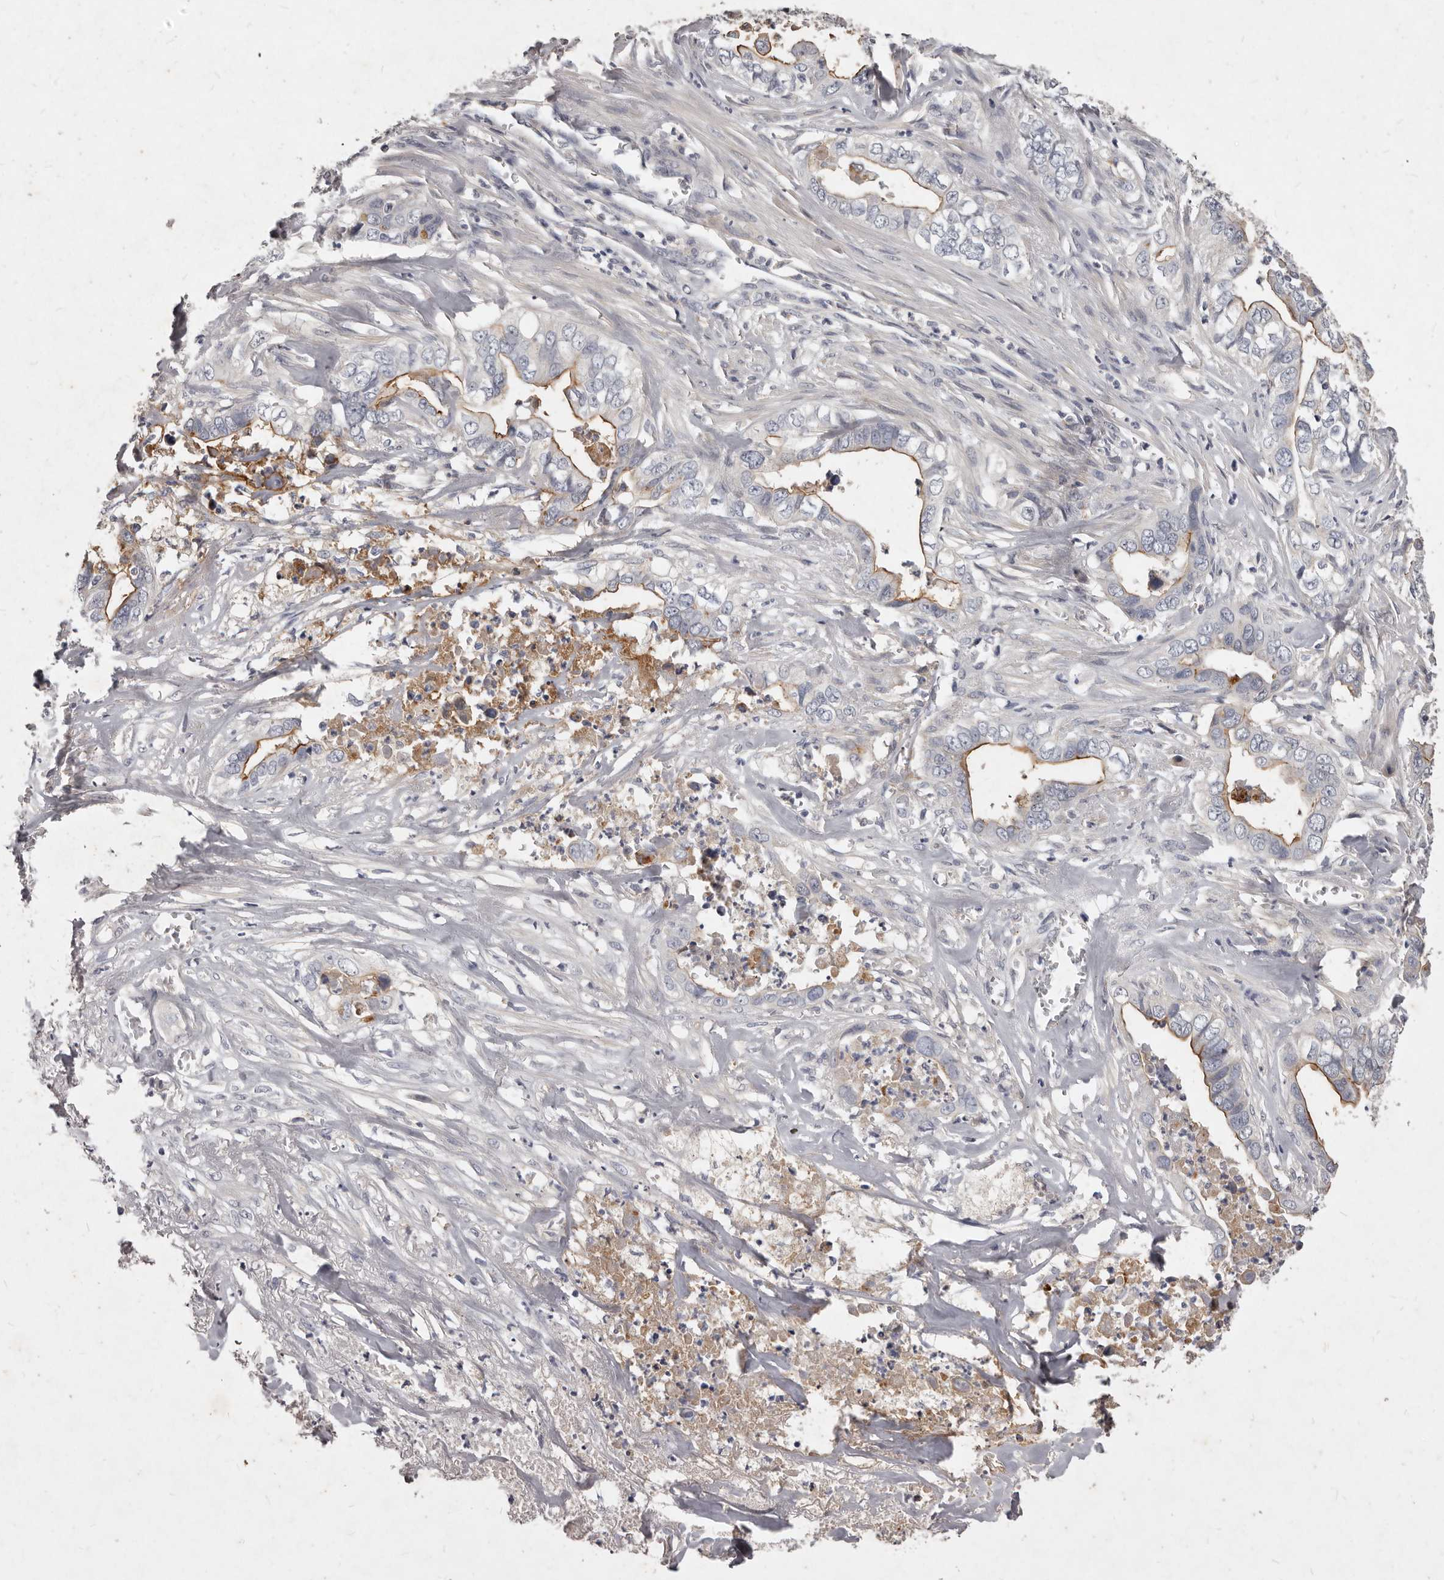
{"staining": {"intensity": "moderate", "quantity": "<25%", "location": "cytoplasmic/membranous"}, "tissue": "liver cancer", "cell_type": "Tumor cells", "image_type": "cancer", "snomed": [{"axis": "morphology", "description": "Cholangiocarcinoma"}, {"axis": "topography", "description": "Liver"}], "caption": "Liver cancer (cholangiocarcinoma) stained with DAB (3,3'-diaminobenzidine) IHC displays low levels of moderate cytoplasmic/membranous staining in approximately <25% of tumor cells.", "gene": "GPRC5C", "patient": {"sex": "female", "age": 79}}